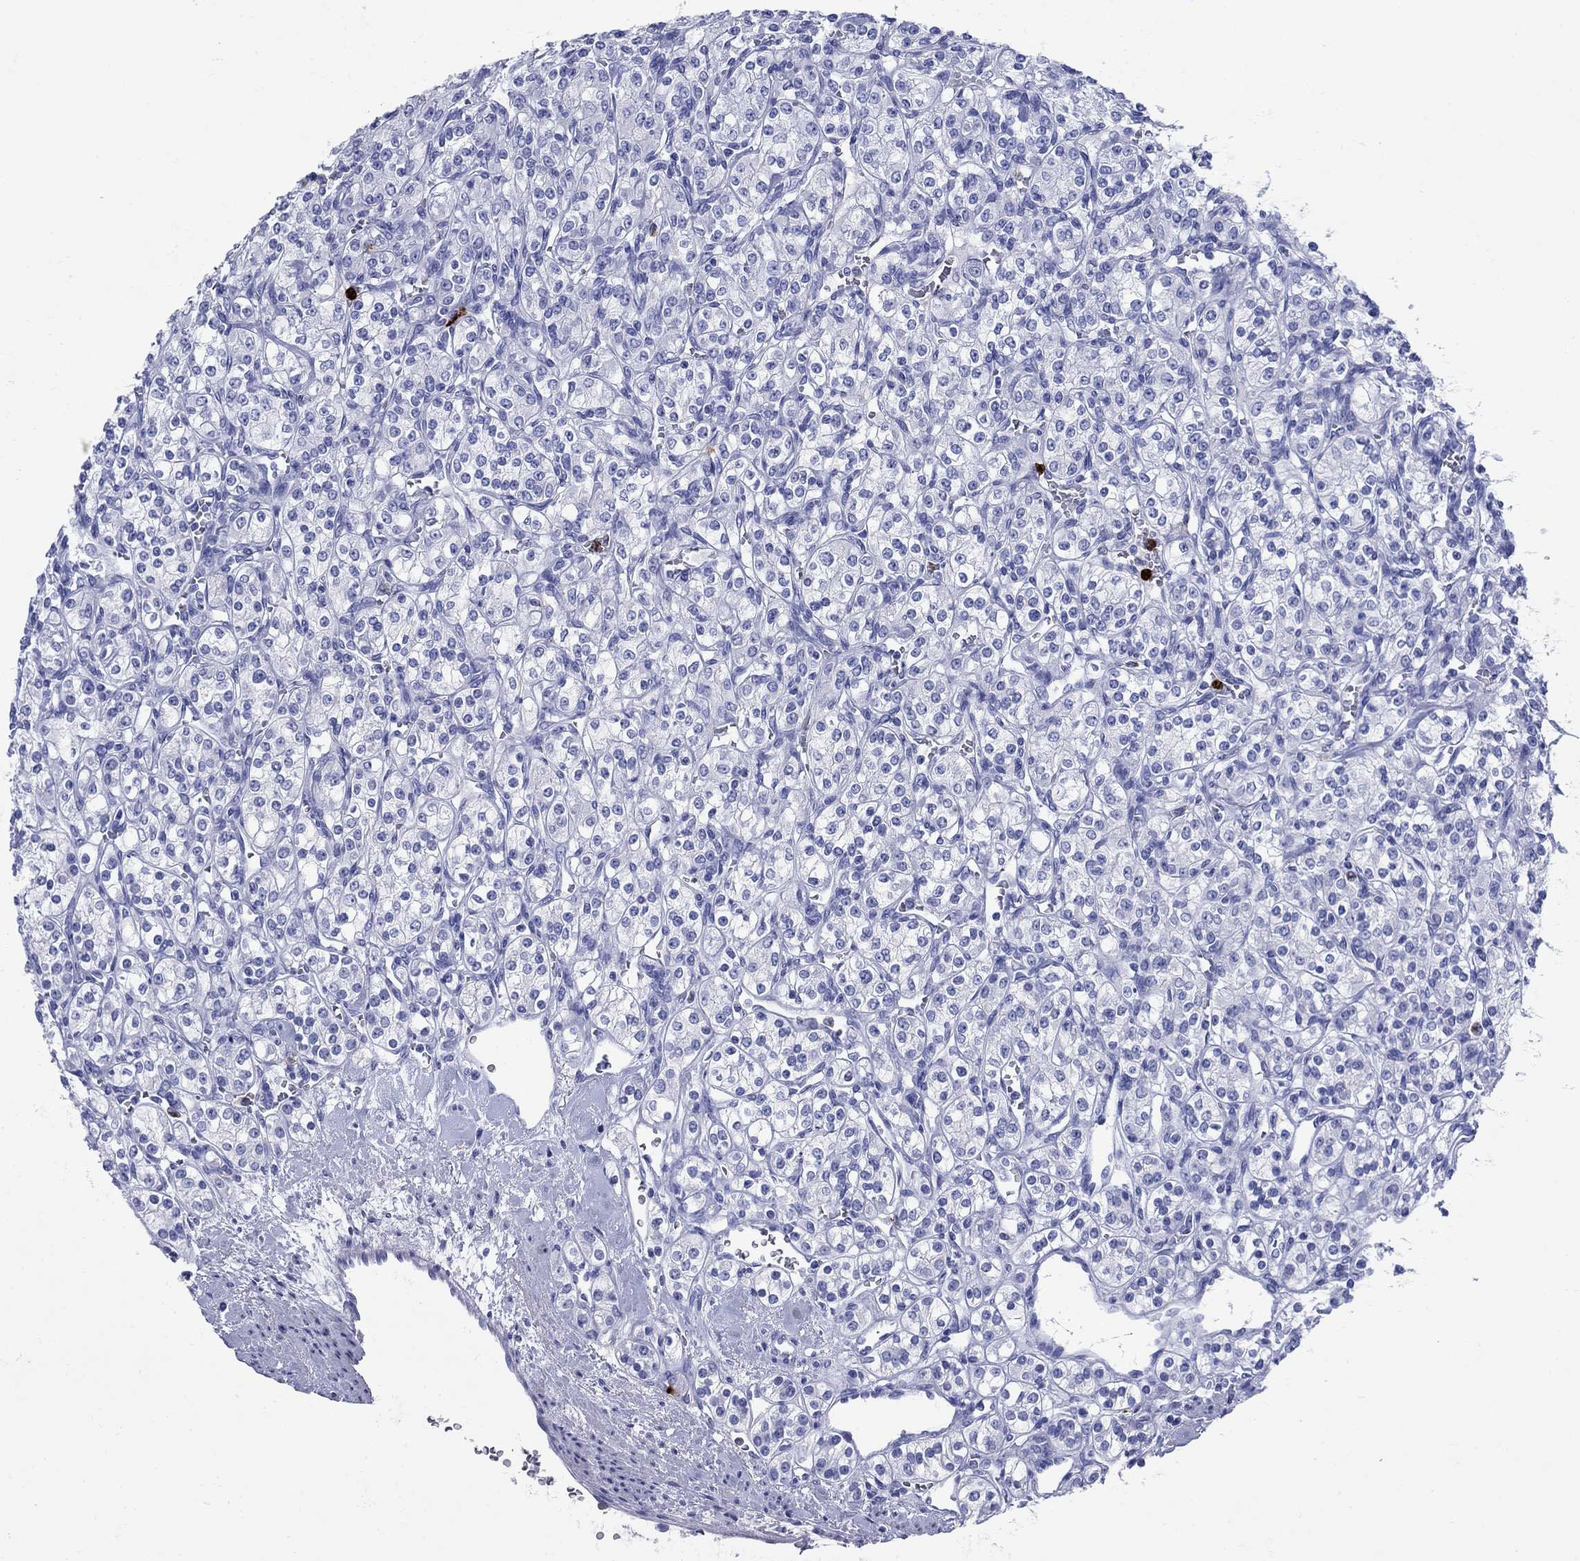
{"staining": {"intensity": "negative", "quantity": "none", "location": "none"}, "tissue": "renal cancer", "cell_type": "Tumor cells", "image_type": "cancer", "snomed": [{"axis": "morphology", "description": "Adenocarcinoma, NOS"}, {"axis": "topography", "description": "Kidney"}], "caption": "DAB immunohistochemical staining of human renal adenocarcinoma displays no significant positivity in tumor cells.", "gene": "AZU1", "patient": {"sex": "male", "age": 77}}